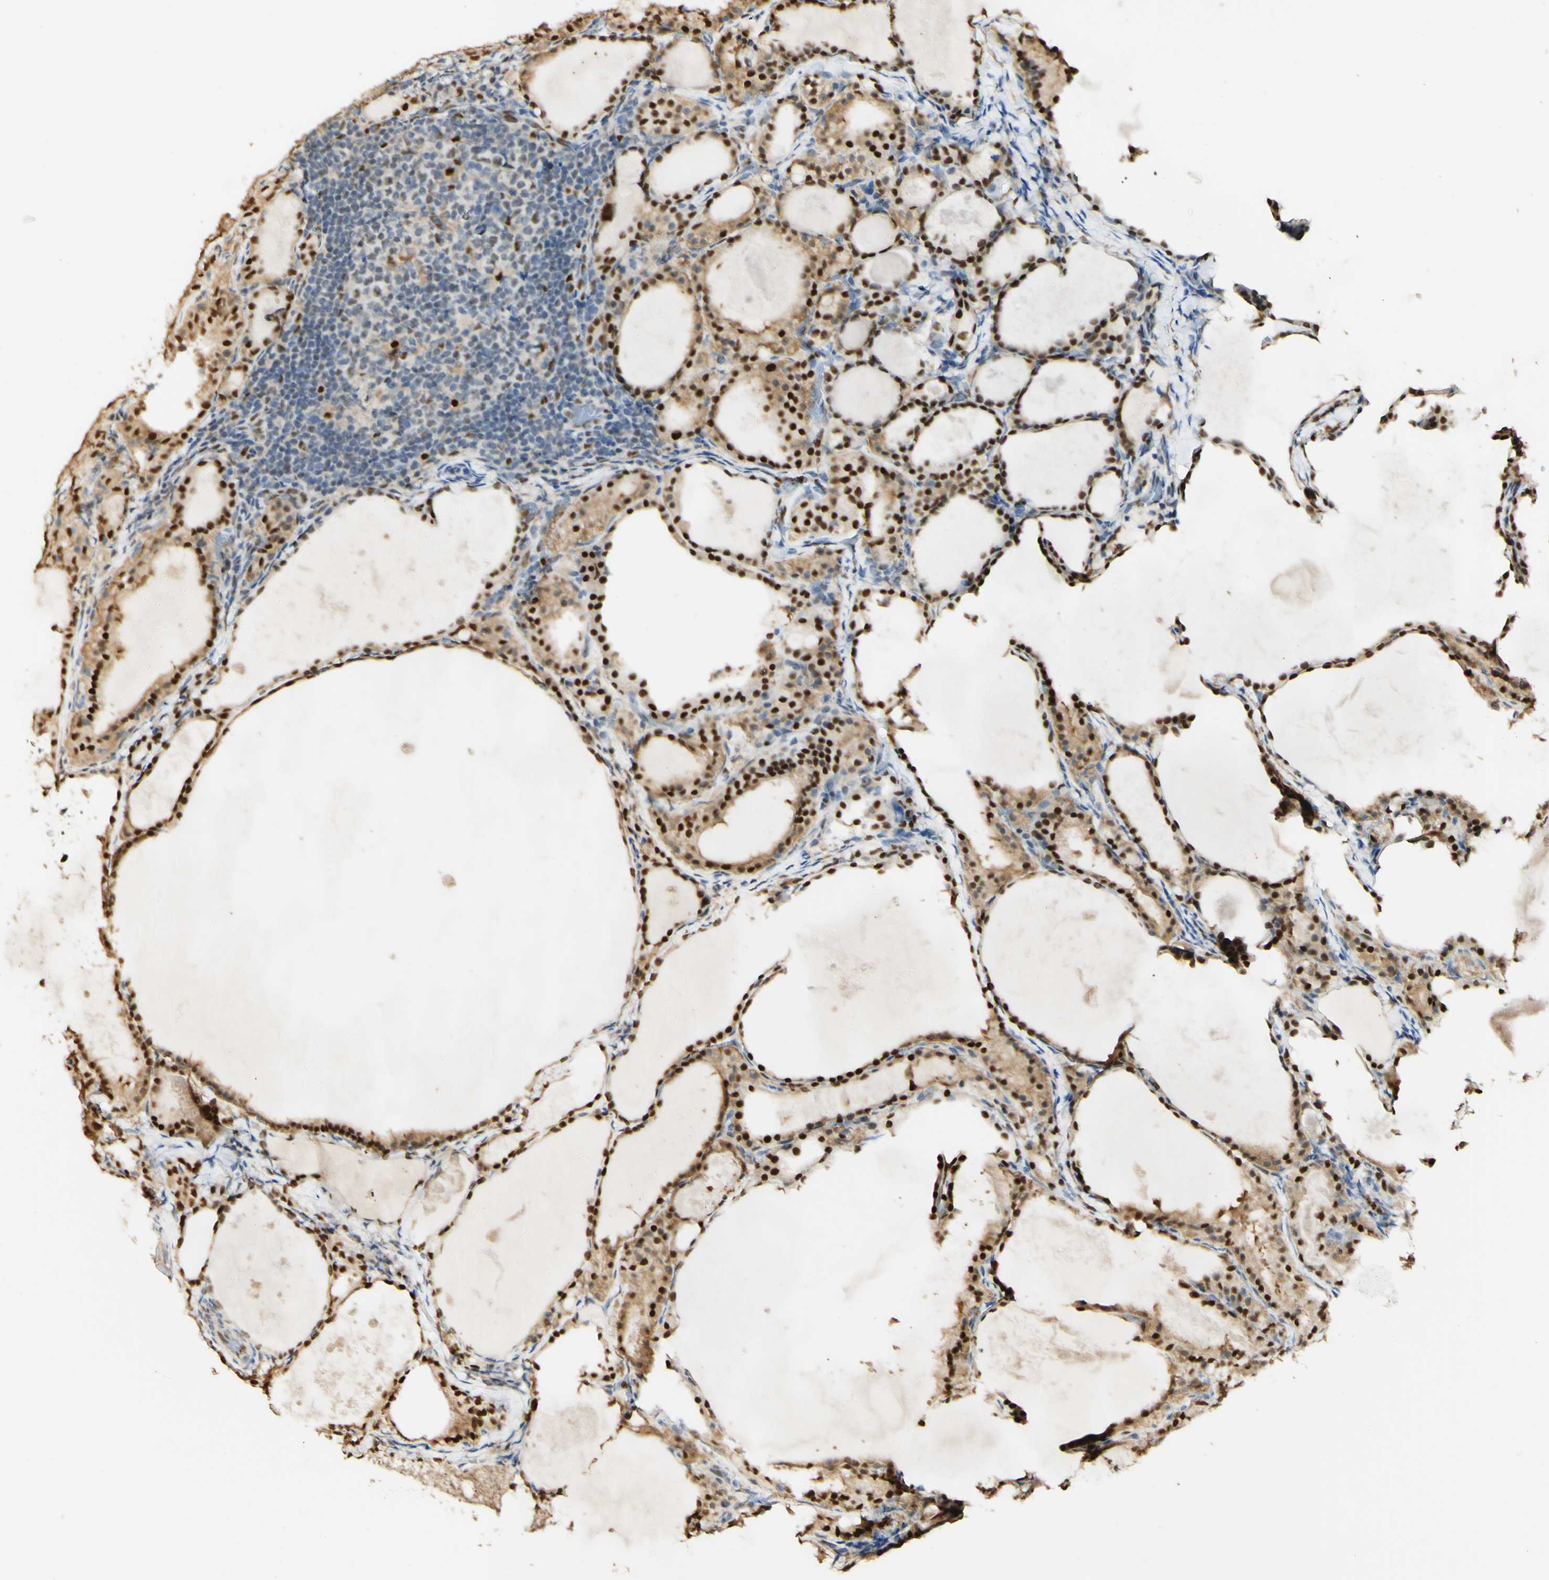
{"staining": {"intensity": "strong", "quantity": ">75%", "location": "nuclear"}, "tissue": "thyroid cancer", "cell_type": "Tumor cells", "image_type": "cancer", "snomed": [{"axis": "morphology", "description": "Papillary adenocarcinoma, NOS"}, {"axis": "topography", "description": "Thyroid gland"}], "caption": "IHC image of human thyroid cancer stained for a protein (brown), which demonstrates high levels of strong nuclear positivity in about >75% of tumor cells.", "gene": "MAP3K4", "patient": {"sex": "female", "age": 42}}